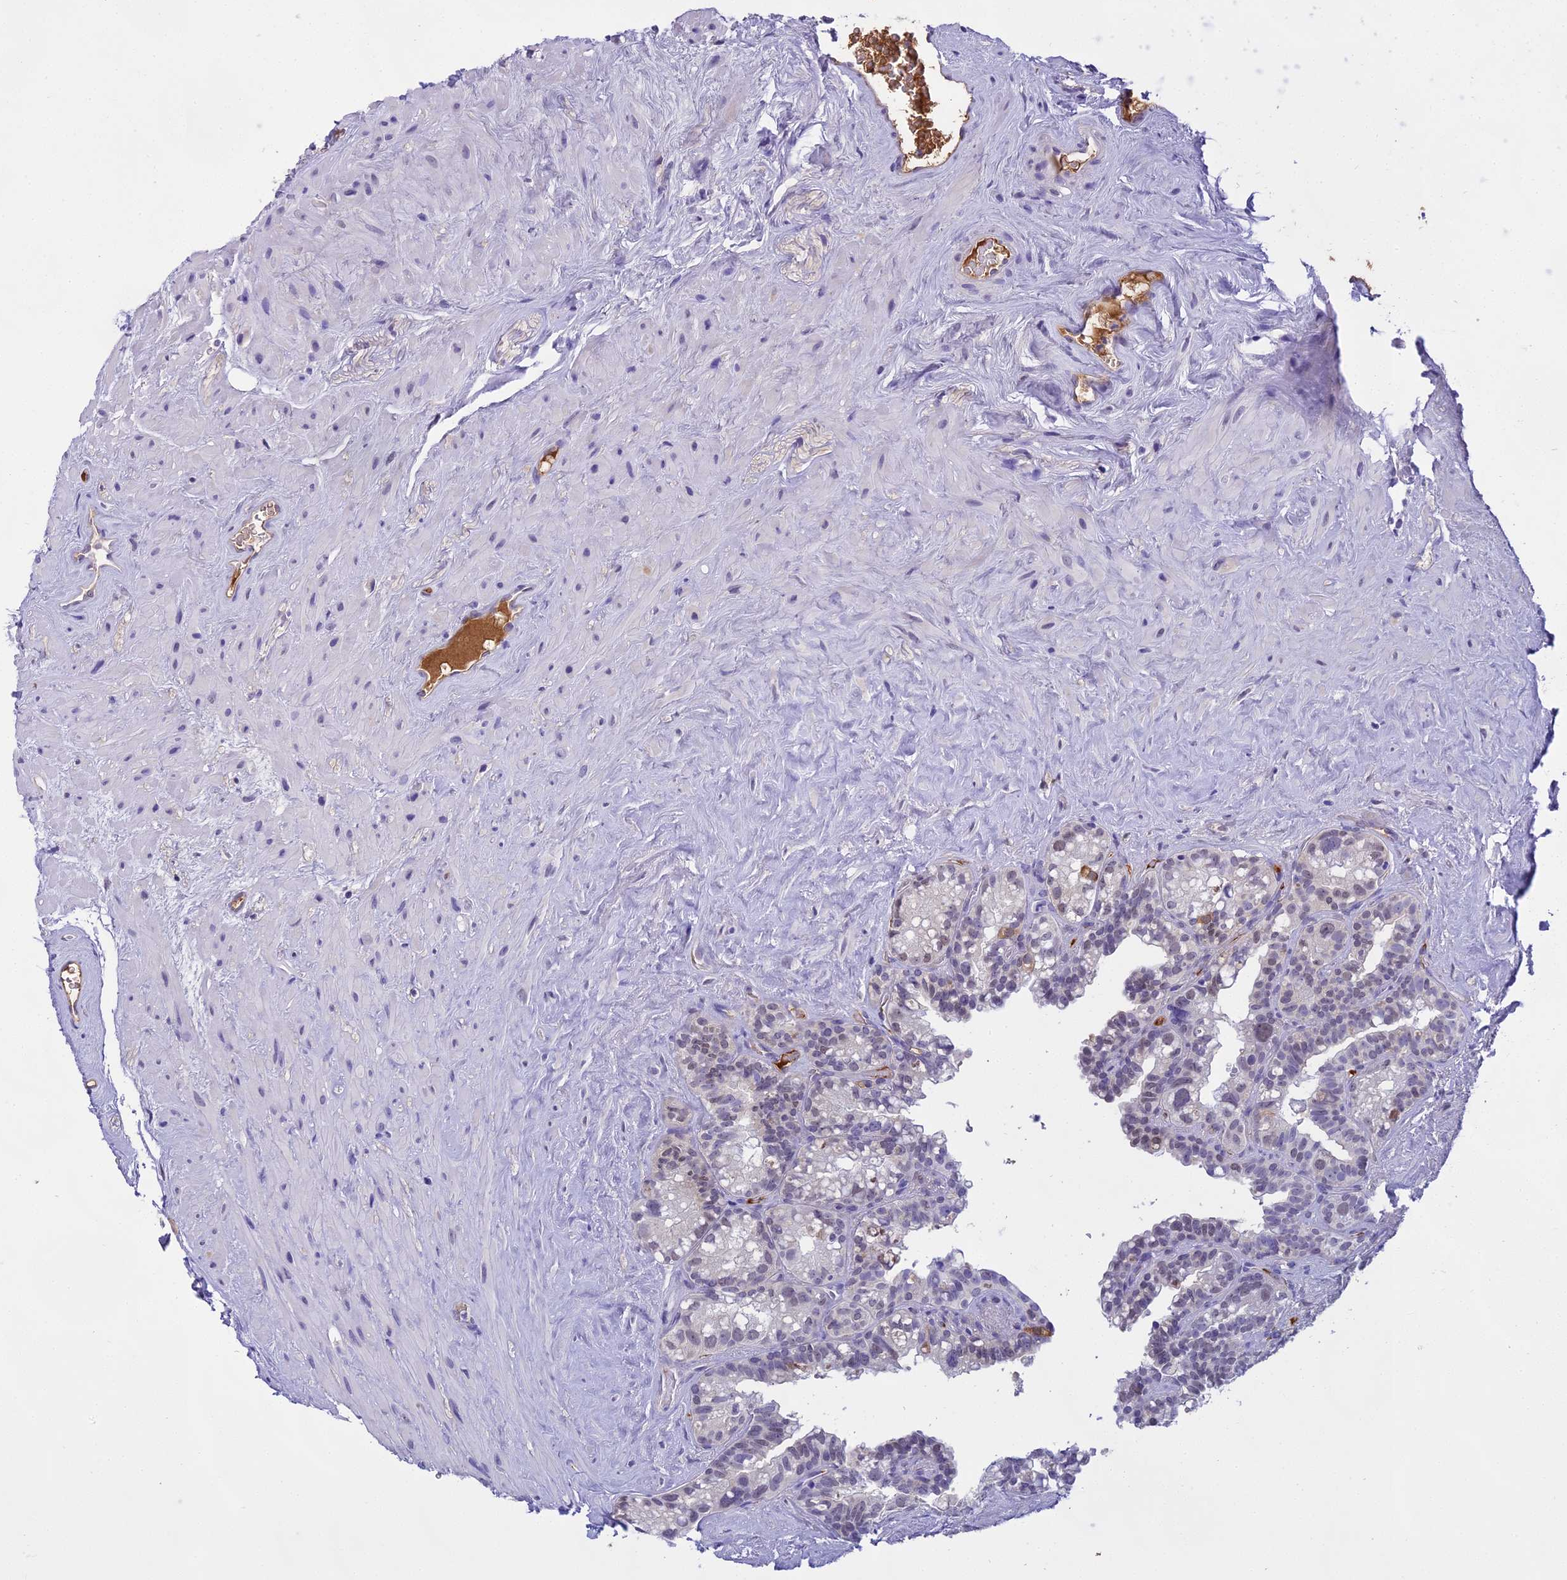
{"staining": {"intensity": "weak", "quantity": "25%-75%", "location": "nuclear"}, "tissue": "seminal vesicle", "cell_type": "Glandular cells", "image_type": "normal", "snomed": [{"axis": "morphology", "description": "Normal tissue, NOS"}, {"axis": "topography", "description": "Prostate"}, {"axis": "topography", "description": "Seminal veicle"}], "caption": "Approximately 25%-75% of glandular cells in unremarkable human seminal vesicle show weak nuclear protein positivity as visualized by brown immunohistochemical staining.", "gene": "MAT2A", "patient": {"sex": "male", "age": 79}}